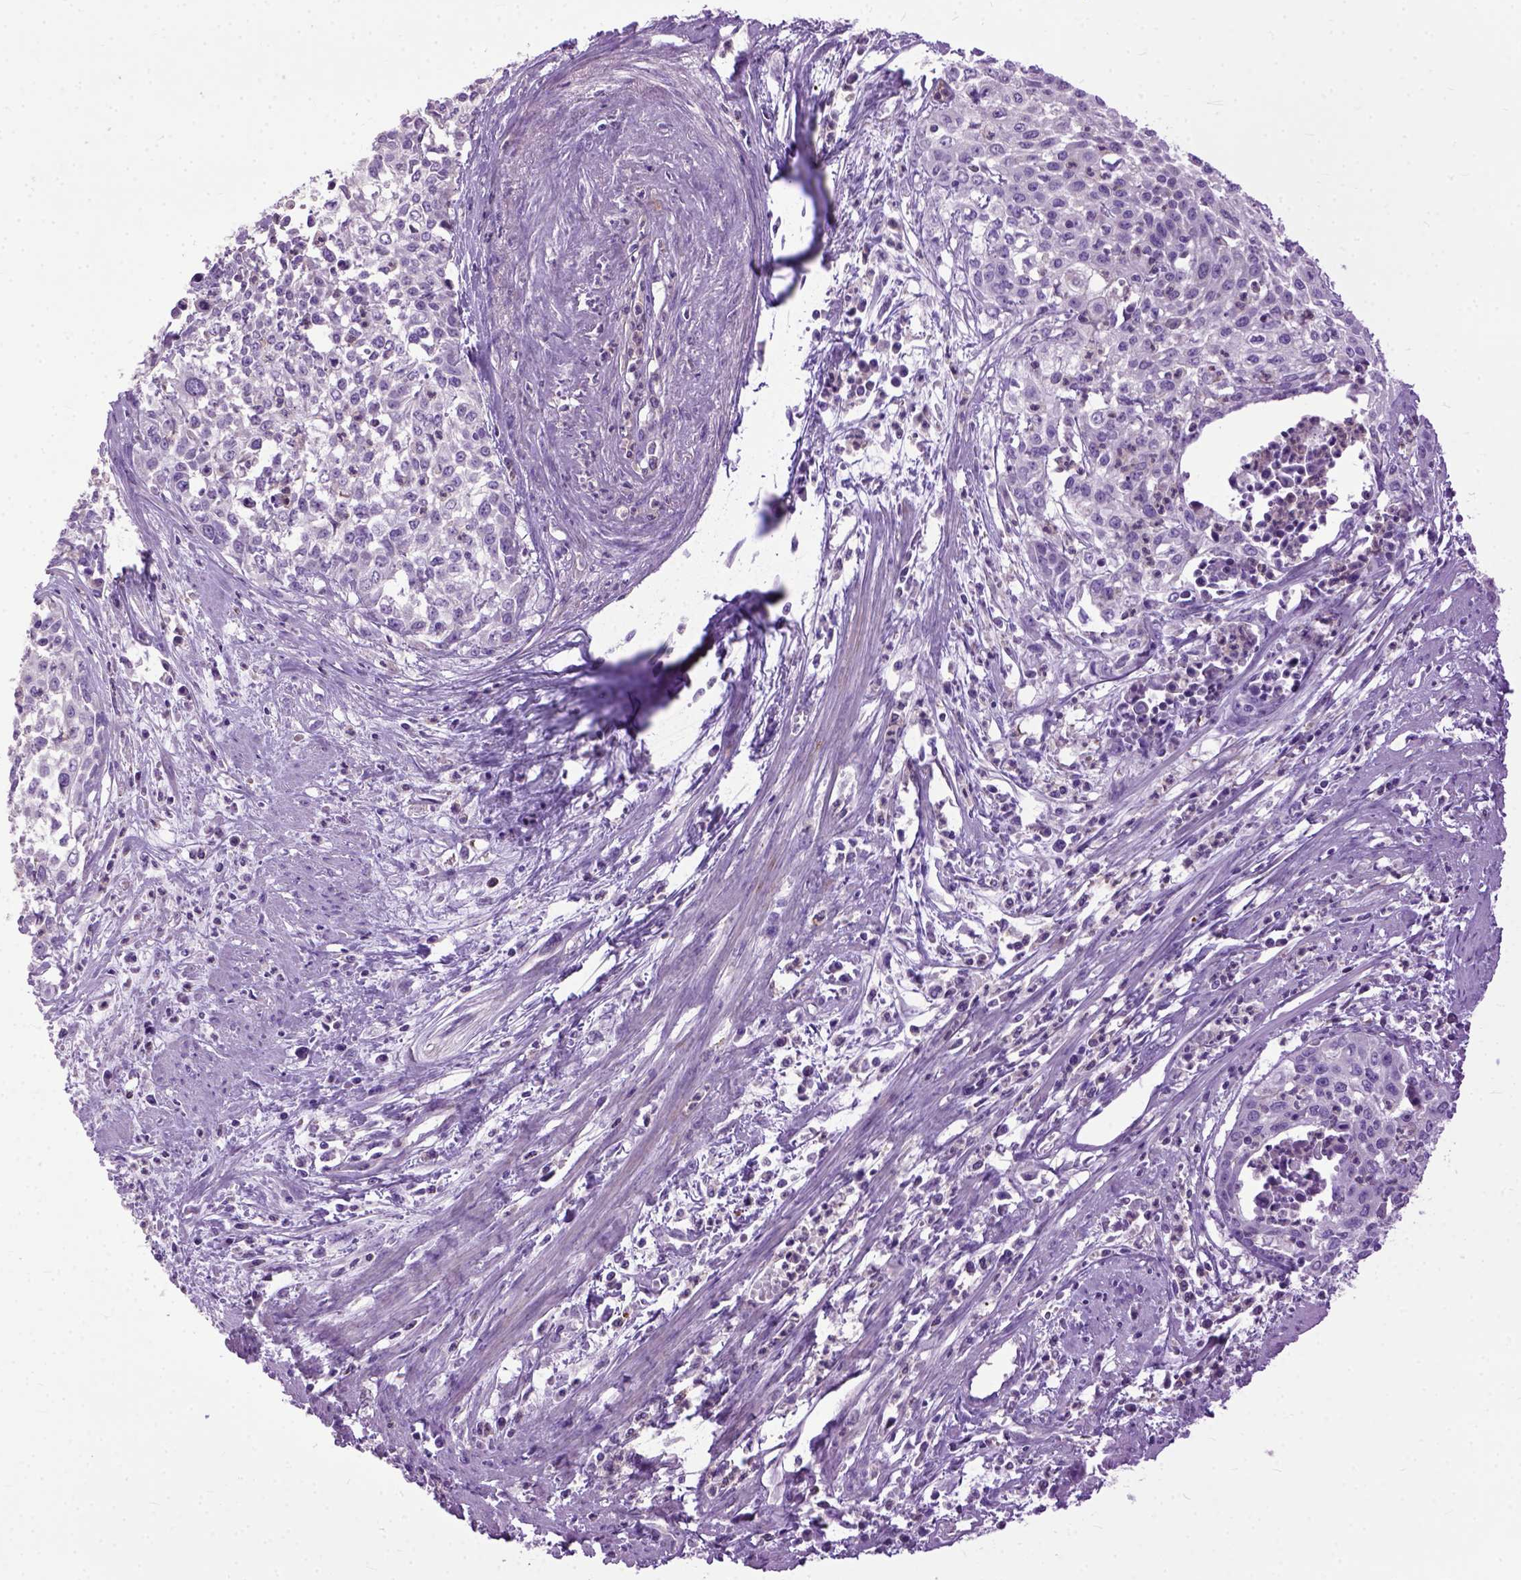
{"staining": {"intensity": "negative", "quantity": "none", "location": "none"}, "tissue": "cervical cancer", "cell_type": "Tumor cells", "image_type": "cancer", "snomed": [{"axis": "morphology", "description": "Squamous cell carcinoma, NOS"}, {"axis": "topography", "description": "Cervix"}], "caption": "Tumor cells show no significant expression in cervical squamous cell carcinoma.", "gene": "NAMPT", "patient": {"sex": "female", "age": 39}}